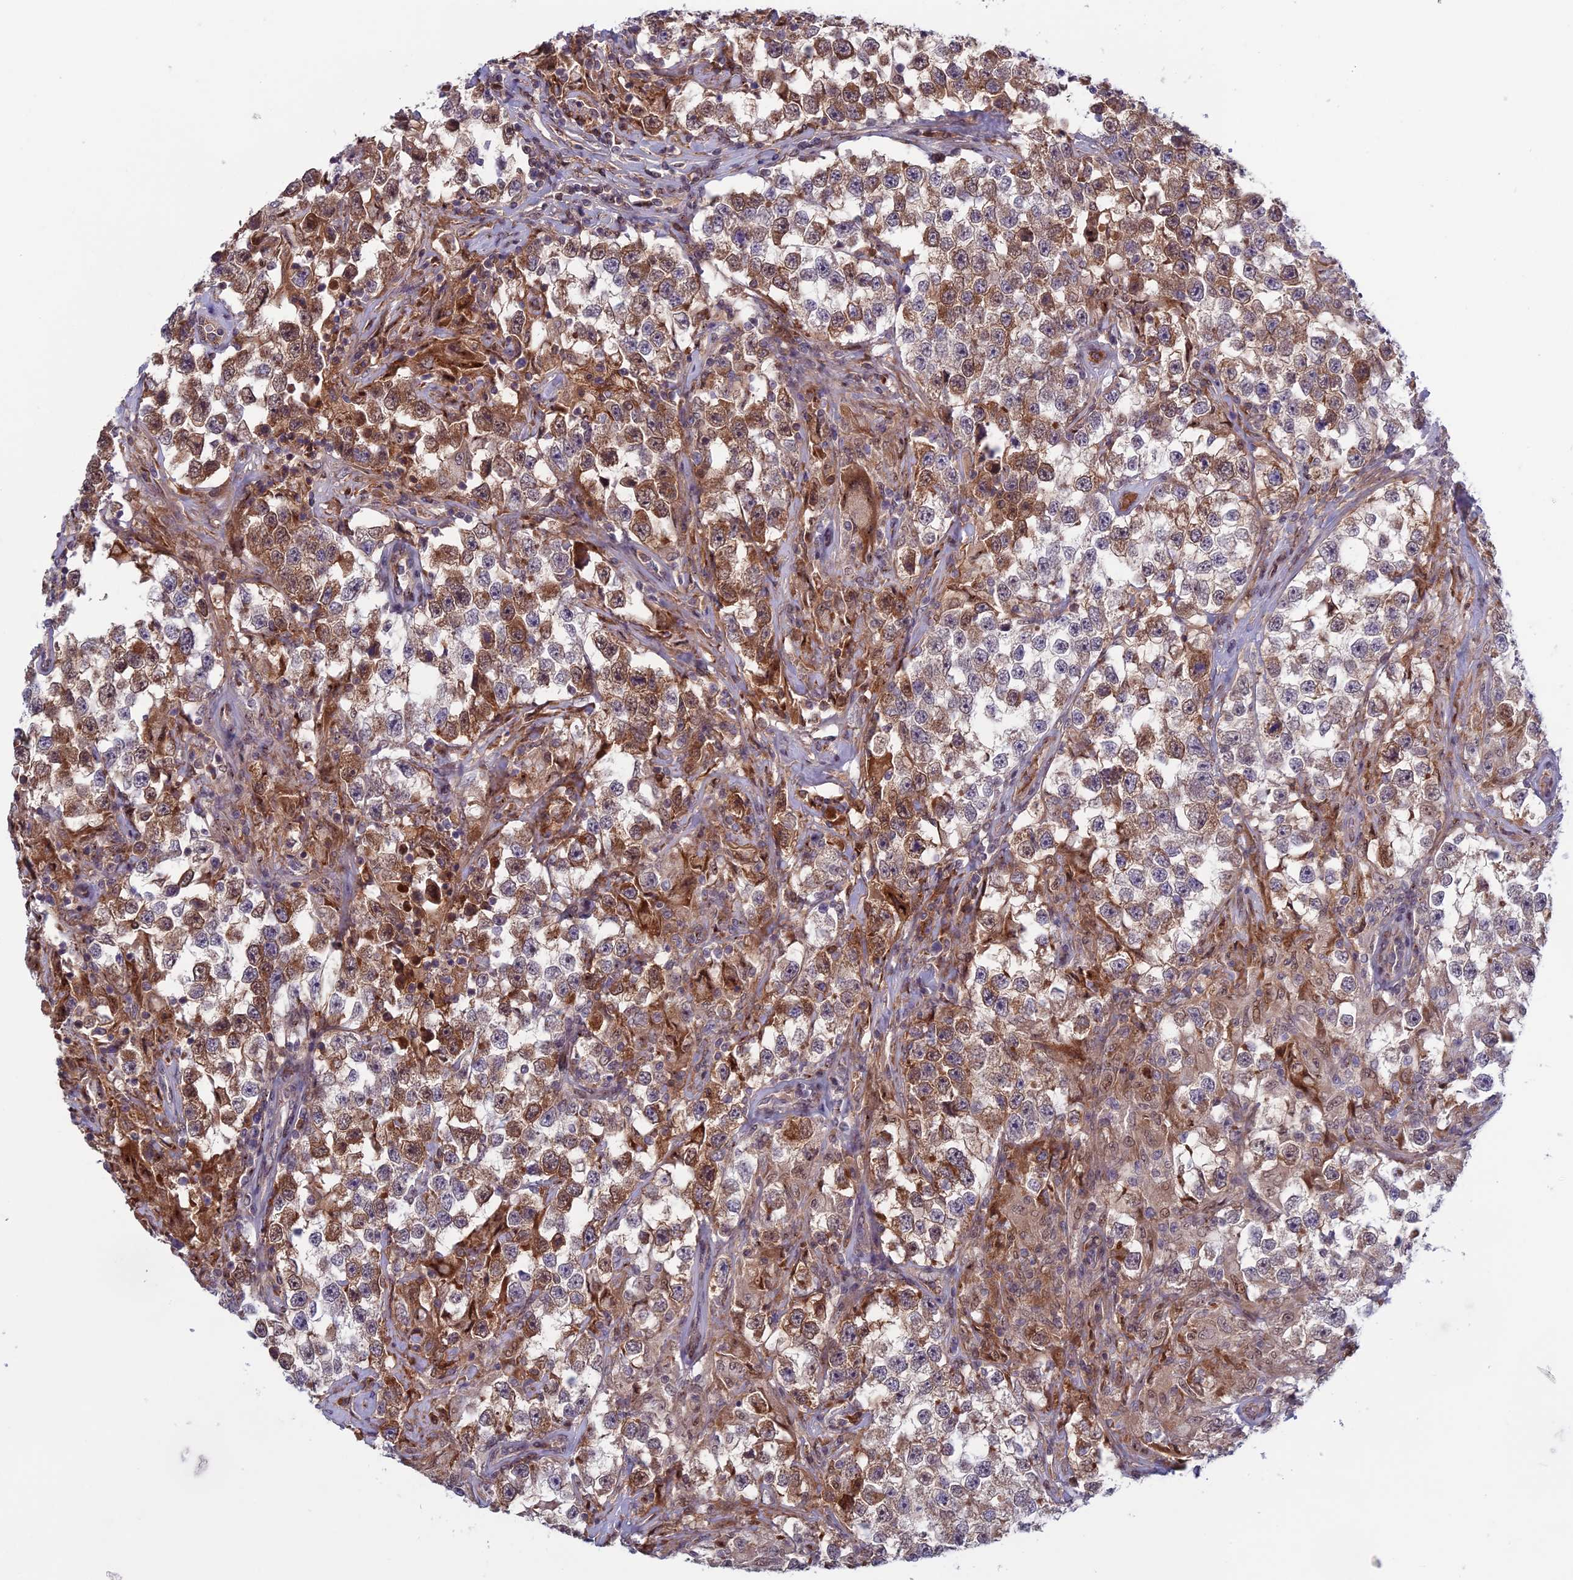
{"staining": {"intensity": "moderate", "quantity": "<25%", "location": "cytoplasmic/membranous"}, "tissue": "testis cancer", "cell_type": "Tumor cells", "image_type": "cancer", "snomed": [{"axis": "morphology", "description": "Seminoma, NOS"}, {"axis": "topography", "description": "Testis"}], "caption": "Moderate cytoplasmic/membranous staining is present in approximately <25% of tumor cells in testis cancer (seminoma).", "gene": "FADS1", "patient": {"sex": "male", "age": 46}}